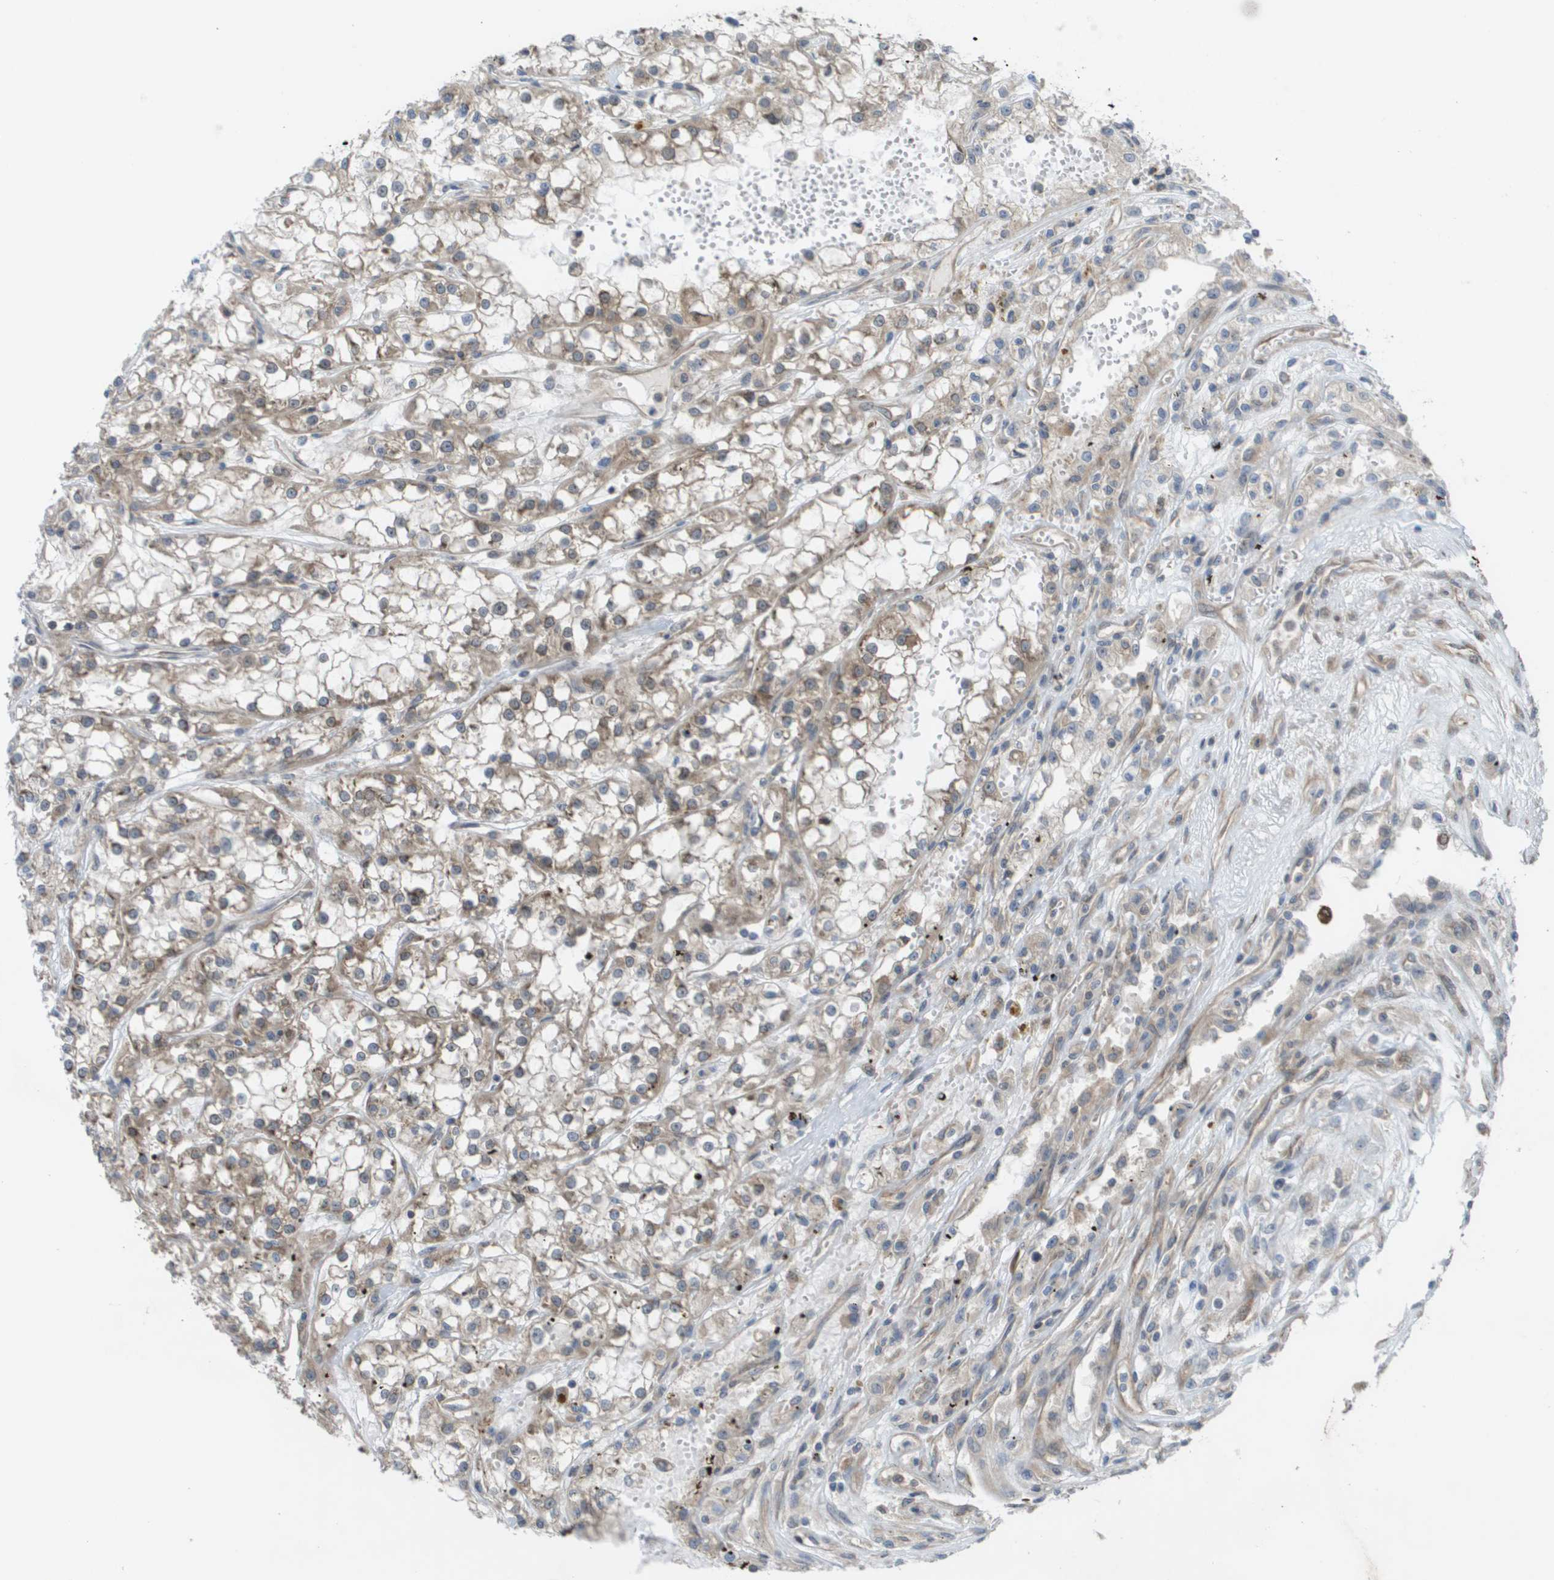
{"staining": {"intensity": "weak", "quantity": ">75%", "location": "cytoplasmic/membranous"}, "tissue": "renal cancer", "cell_type": "Tumor cells", "image_type": "cancer", "snomed": [{"axis": "morphology", "description": "Adenocarcinoma, NOS"}, {"axis": "topography", "description": "Kidney"}], "caption": "The histopathology image displays a brown stain indicating the presence of a protein in the cytoplasmic/membranous of tumor cells in adenocarcinoma (renal).", "gene": "CTPS2", "patient": {"sex": "female", "age": 52}}